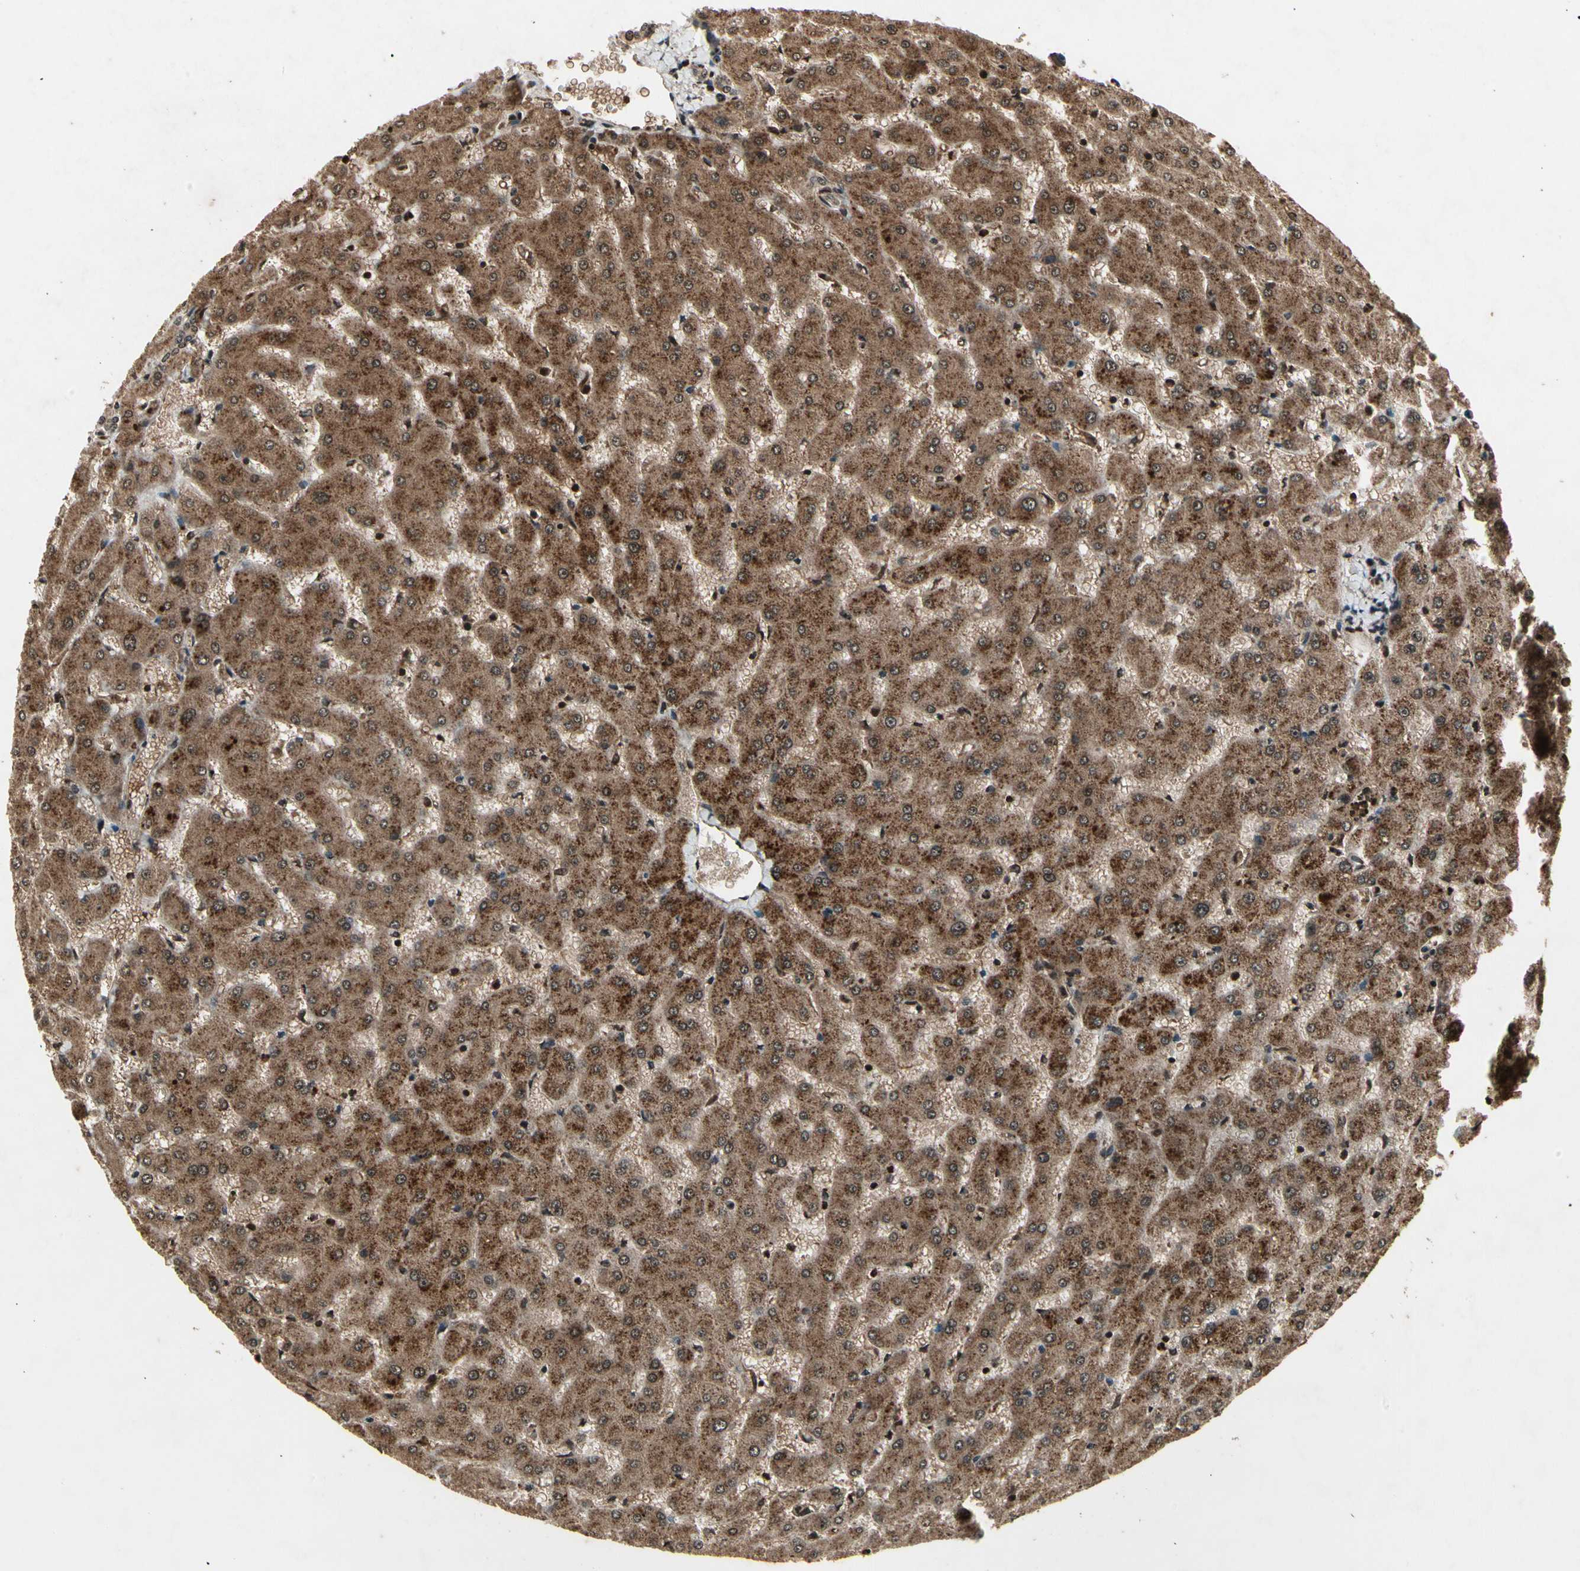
{"staining": {"intensity": "weak", "quantity": "25%-75%", "location": "cytoplasmic/membranous"}, "tissue": "liver", "cell_type": "Cholangiocytes", "image_type": "normal", "snomed": [{"axis": "morphology", "description": "Normal tissue, NOS"}, {"axis": "topography", "description": "Liver"}], "caption": "Brown immunohistochemical staining in normal human liver exhibits weak cytoplasmic/membranous positivity in approximately 25%-75% of cholangiocytes.", "gene": "GLRX", "patient": {"sex": "female", "age": 63}}